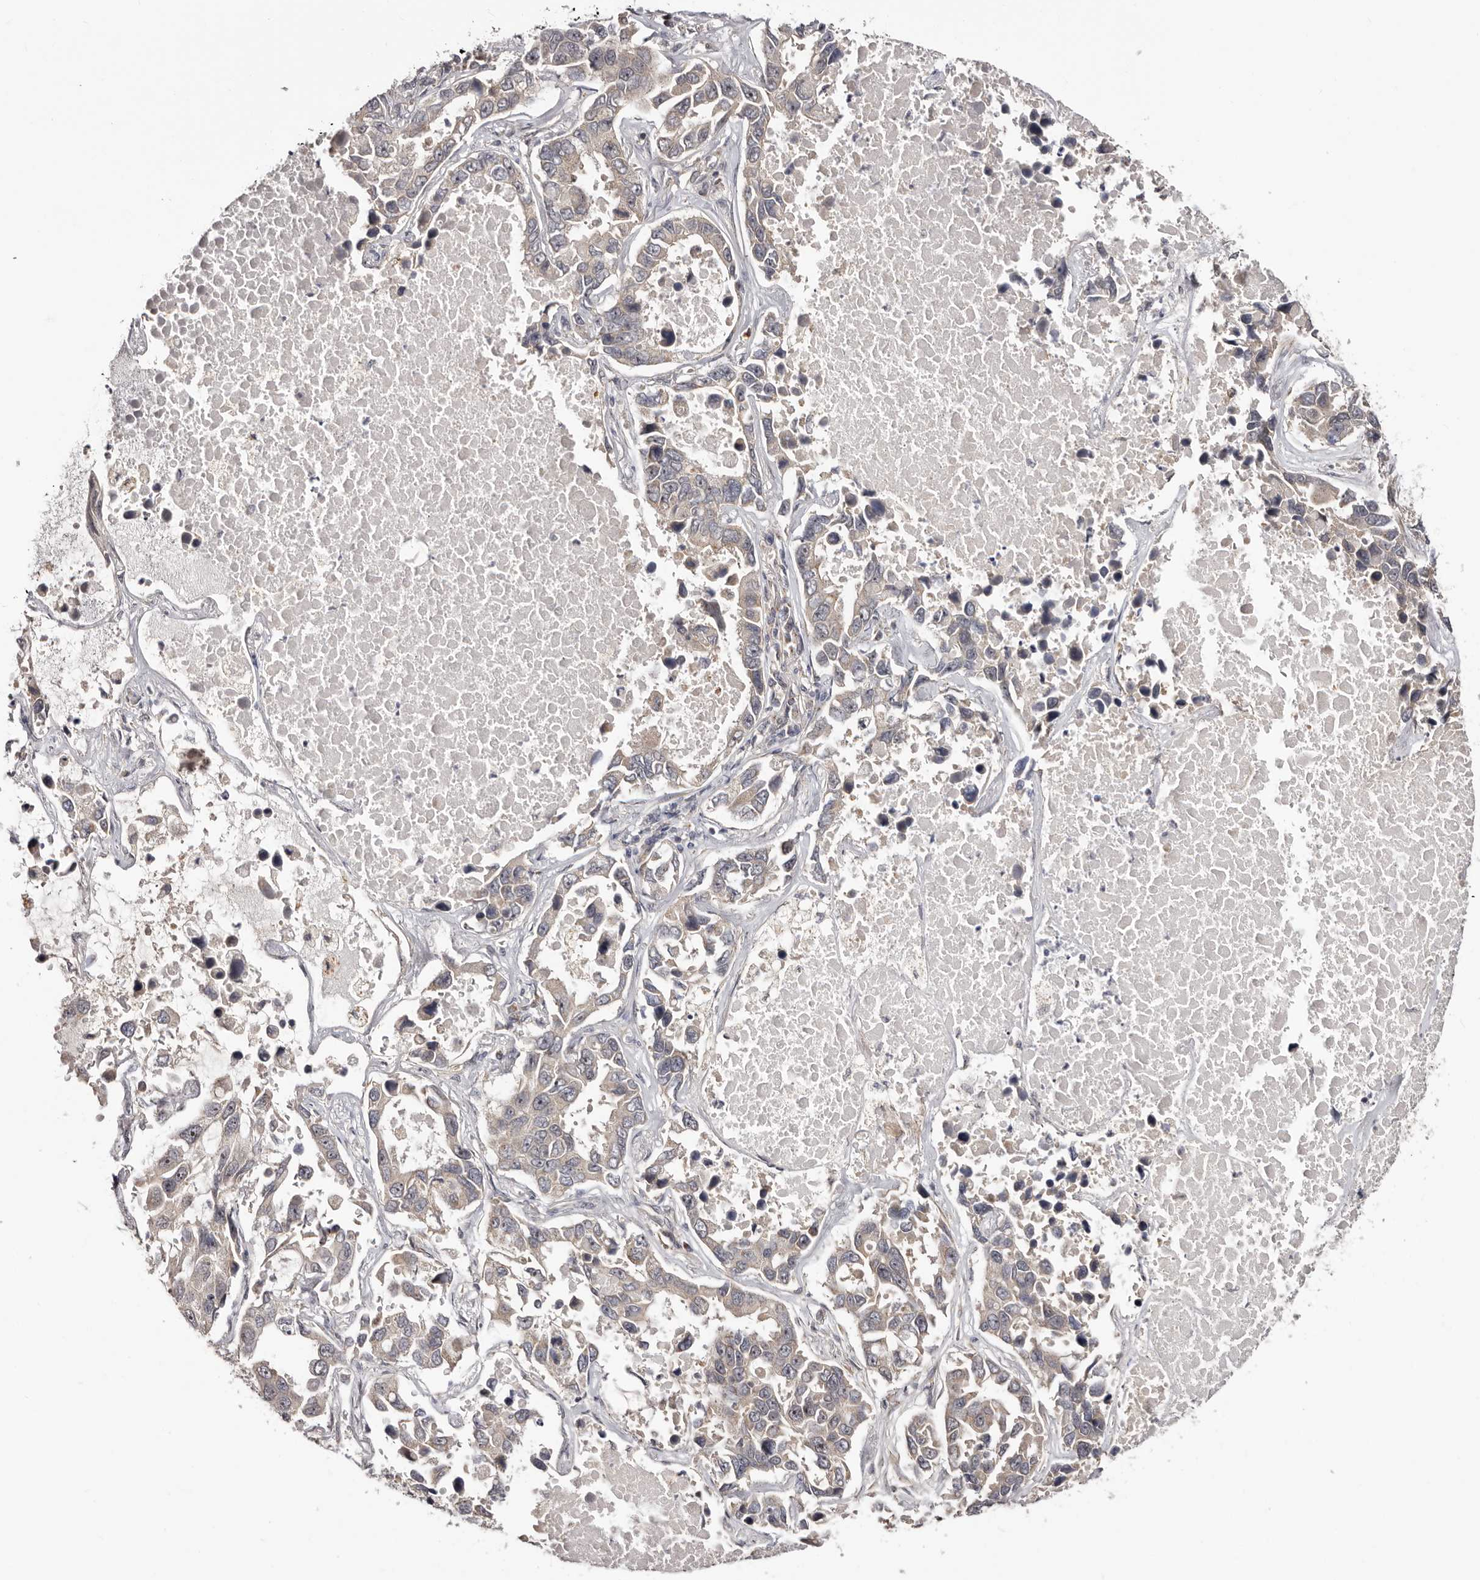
{"staining": {"intensity": "weak", "quantity": ">75%", "location": "cytoplasmic/membranous"}, "tissue": "lung cancer", "cell_type": "Tumor cells", "image_type": "cancer", "snomed": [{"axis": "morphology", "description": "Adenocarcinoma, NOS"}, {"axis": "topography", "description": "Lung"}], "caption": "The photomicrograph shows a brown stain indicating the presence of a protein in the cytoplasmic/membranous of tumor cells in adenocarcinoma (lung). The staining was performed using DAB (3,3'-diaminobenzidine) to visualize the protein expression in brown, while the nuclei were stained in blue with hematoxylin (Magnification: 20x).", "gene": "MICAL2", "patient": {"sex": "male", "age": 64}}